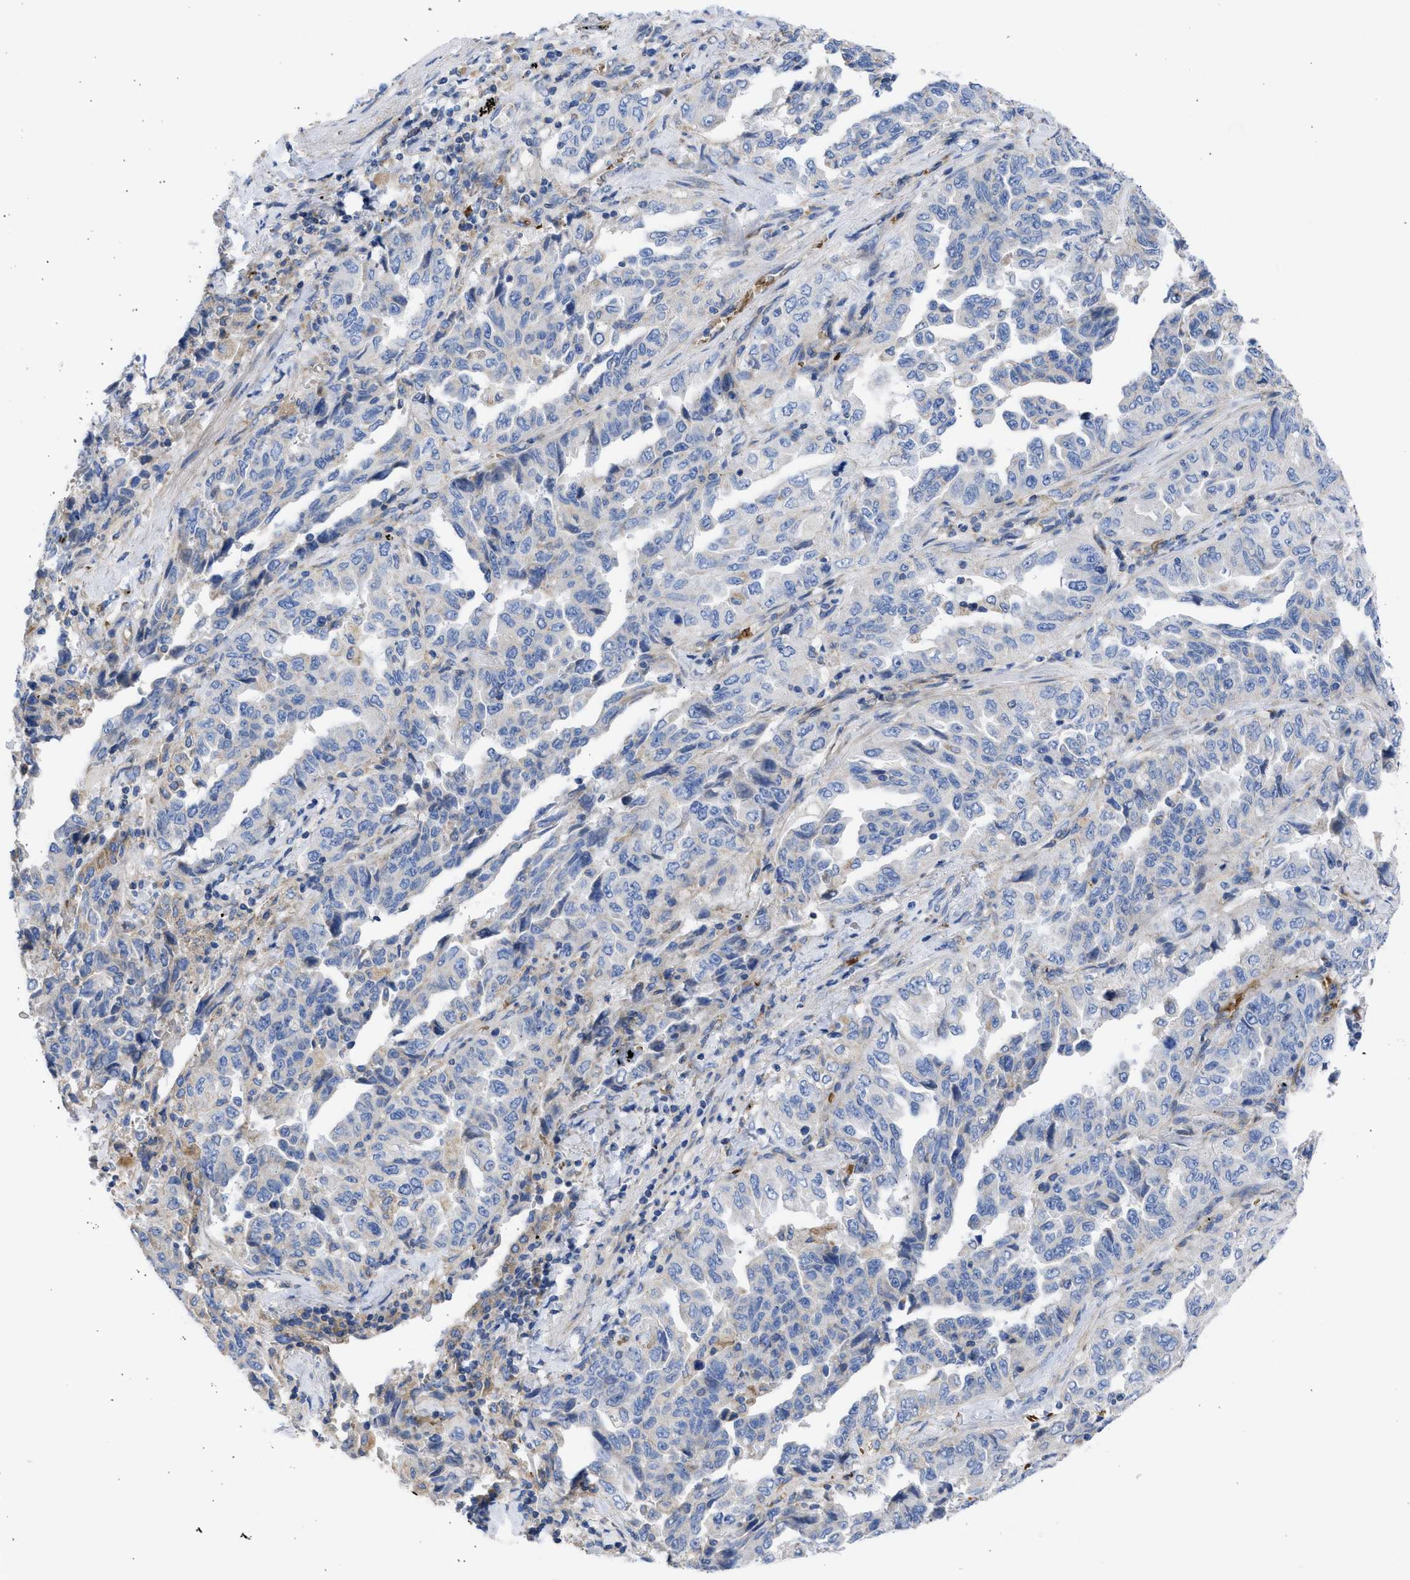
{"staining": {"intensity": "negative", "quantity": "none", "location": "none"}, "tissue": "lung cancer", "cell_type": "Tumor cells", "image_type": "cancer", "snomed": [{"axis": "morphology", "description": "Adenocarcinoma, NOS"}, {"axis": "topography", "description": "Lung"}], "caption": "Tumor cells show no significant positivity in lung adenocarcinoma. (Immunohistochemistry, brightfield microscopy, high magnification).", "gene": "BTG3", "patient": {"sex": "female", "age": 51}}